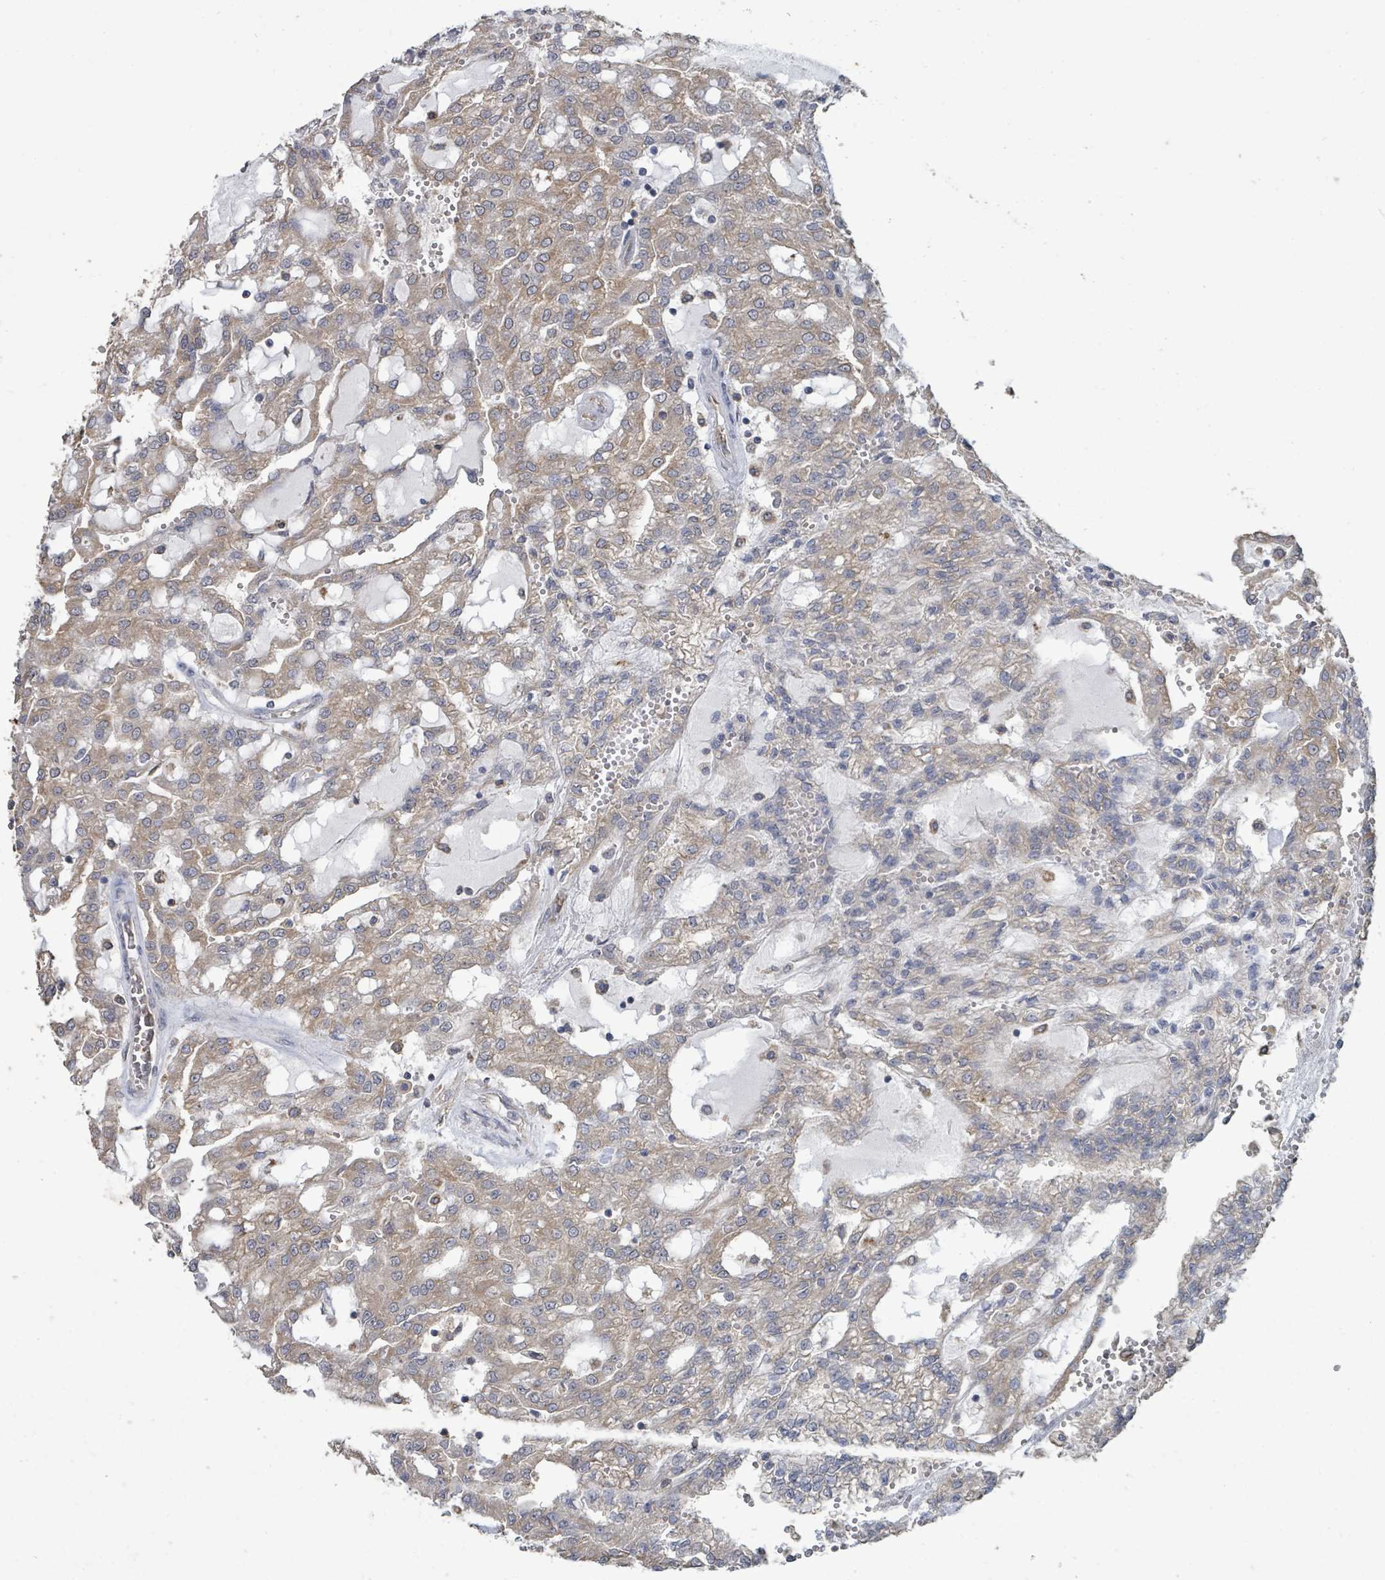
{"staining": {"intensity": "weak", "quantity": ">75%", "location": "cytoplasmic/membranous"}, "tissue": "renal cancer", "cell_type": "Tumor cells", "image_type": "cancer", "snomed": [{"axis": "morphology", "description": "Adenocarcinoma, NOS"}, {"axis": "topography", "description": "Kidney"}], "caption": "Renal cancer stained with IHC shows weak cytoplasmic/membranous expression in approximately >75% of tumor cells.", "gene": "SLC9A7", "patient": {"sex": "male", "age": 63}}